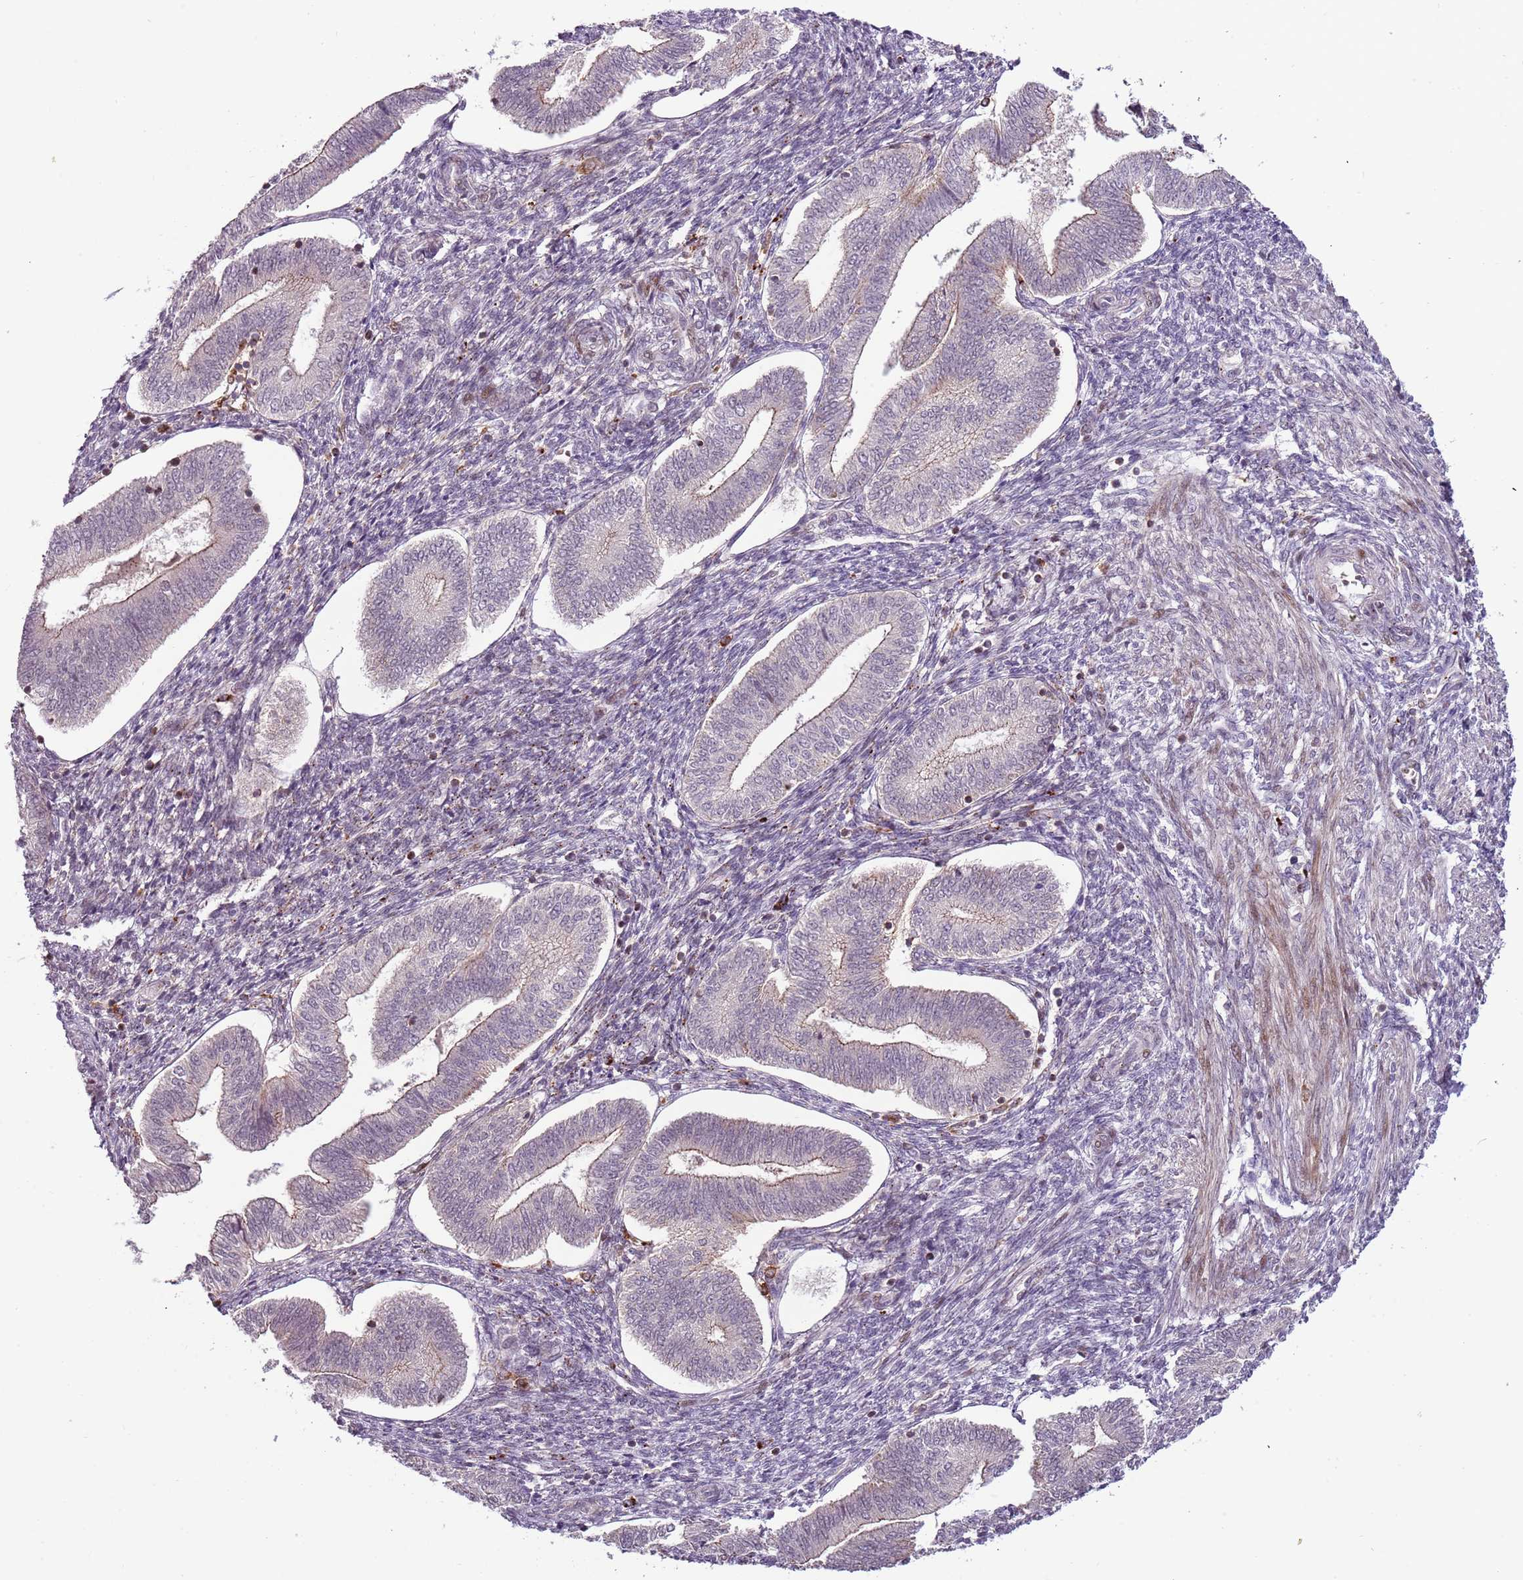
{"staining": {"intensity": "moderate", "quantity": "25%-75%", "location": "cytoplasmic/membranous,nuclear"}, "tissue": "endometrium", "cell_type": "Cells in endometrial stroma", "image_type": "normal", "snomed": [{"axis": "morphology", "description": "Normal tissue, NOS"}, {"axis": "topography", "description": "Endometrium"}], "caption": "A histopathology image showing moderate cytoplasmic/membranous,nuclear staining in approximately 25%-75% of cells in endometrial stroma in benign endometrium, as visualized by brown immunohistochemical staining.", "gene": "ULK3", "patient": {"sex": "female", "age": 34}}